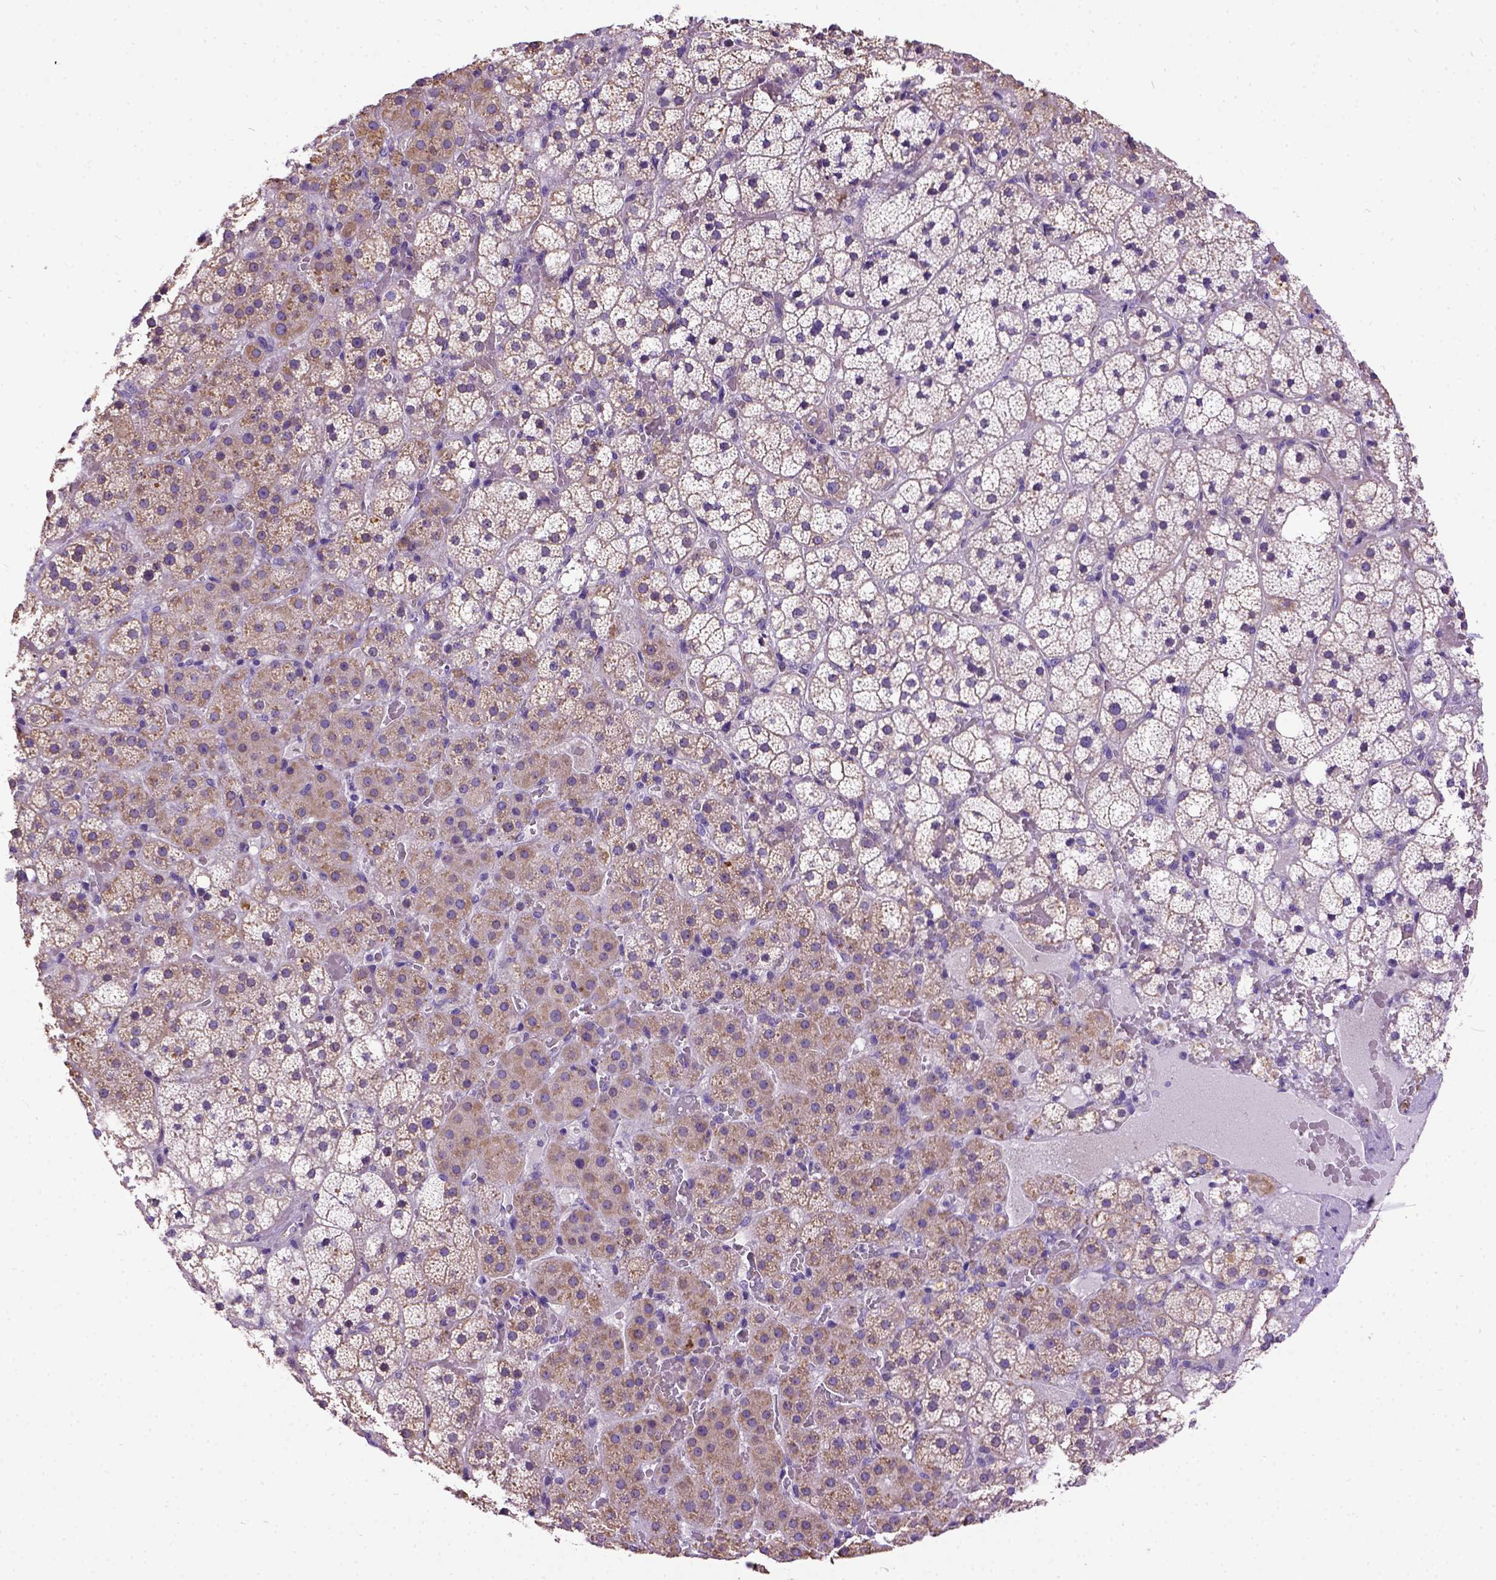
{"staining": {"intensity": "weak", "quantity": "25%-75%", "location": "cytoplasmic/membranous"}, "tissue": "adrenal gland", "cell_type": "Glandular cells", "image_type": "normal", "snomed": [{"axis": "morphology", "description": "Normal tissue, NOS"}, {"axis": "topography", "description": "Adrenal gland"}], "caption": "IHC photomicrograph of benign adrenal gland stained for a protein (brown), which exhibits low levels of weak cytoplasmic/membranous positivity in about 25%-75% of glandular cells.", "gene": "CFAP54", "patient": {"sex": "male", "age": 53}}